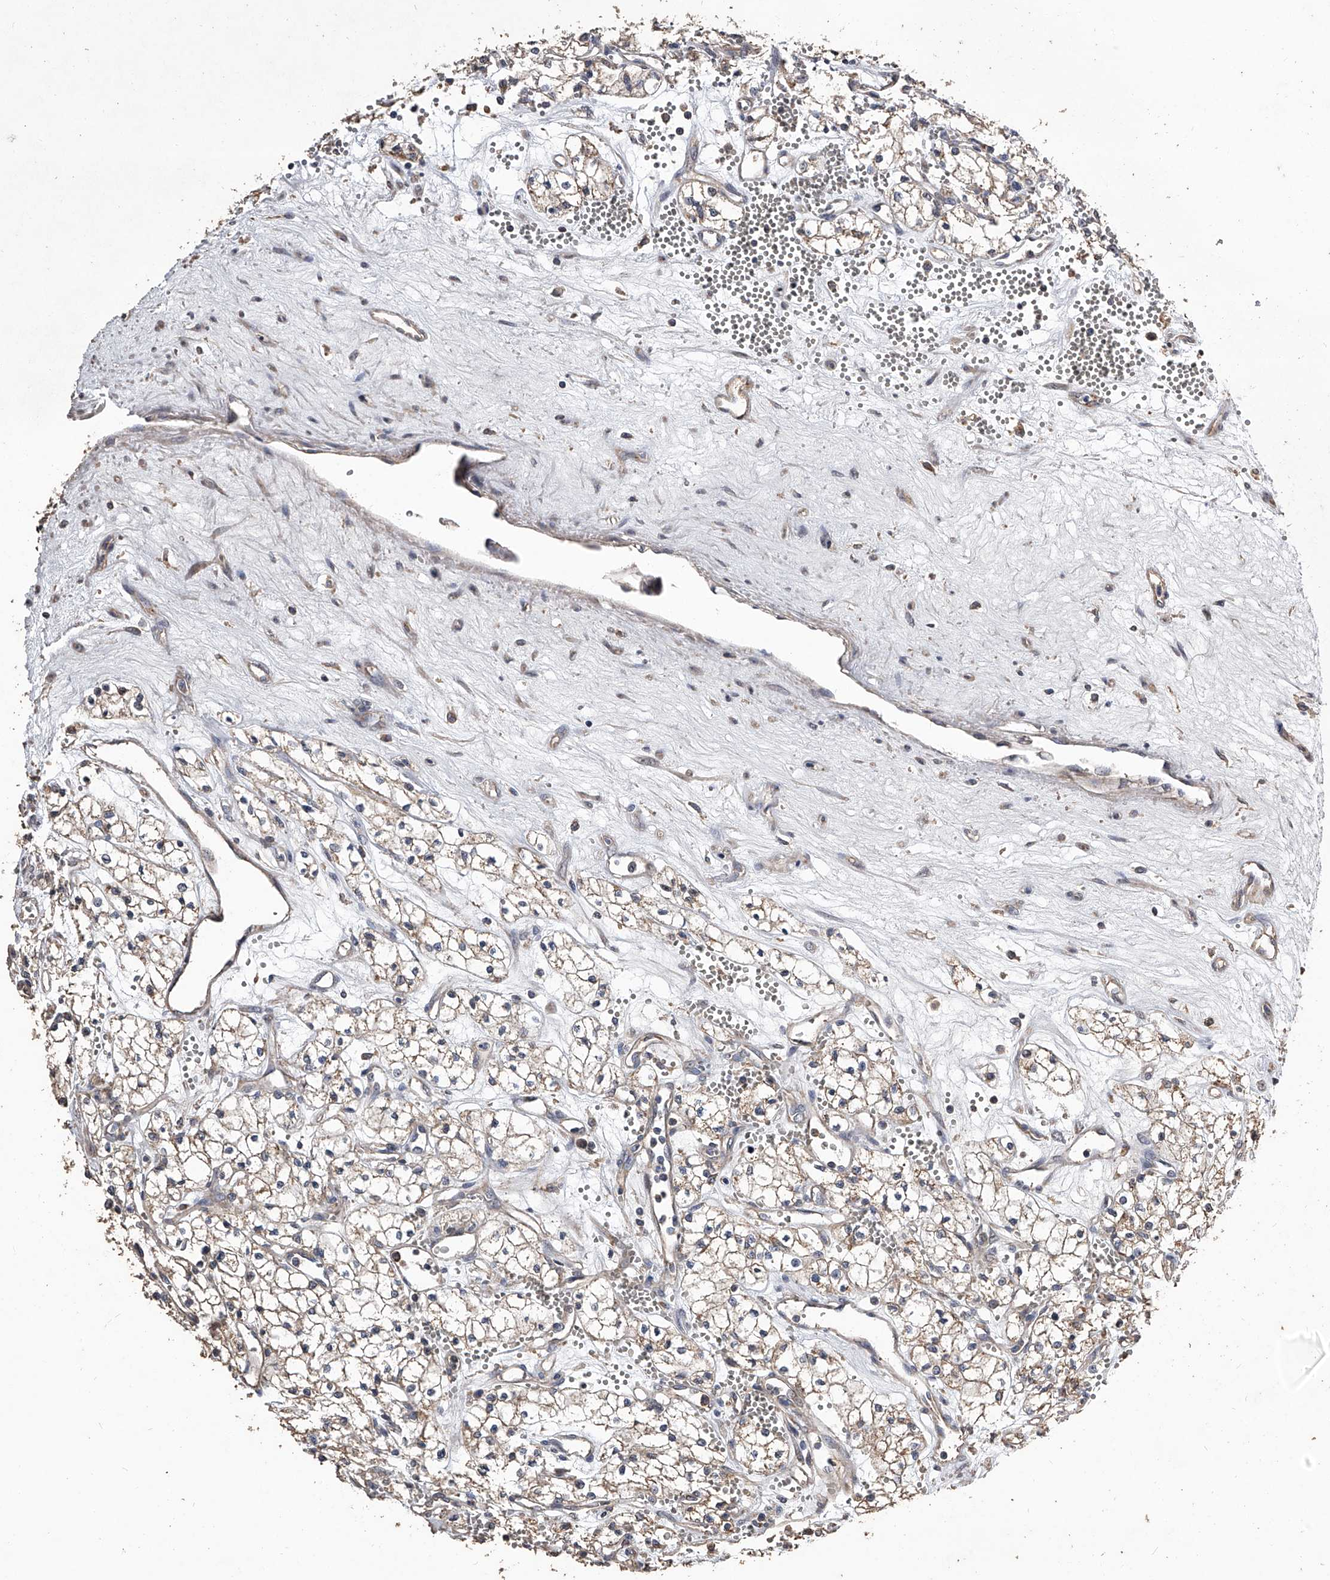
{"staining": {"intensity": "weak", "quantity": ">75%", "location": "cytoplasmic/membranous"}, "tissue": "renal cancer", "cell_type": "Tumor cells", "image_type": "cancer", "snomed": [{"axis": "morphology", "description": "Adenocarcinoma, NOS"}, {"axis": "topography", "description": "Kidney"}], "caption": "A brown stain labels weak cytoplasmic/membranous positivity of a protein in renal cancer (adenocarcinoma) tumor cells.", "gene": "LTV1", "patient": {"sex": "male", "age": 59}}